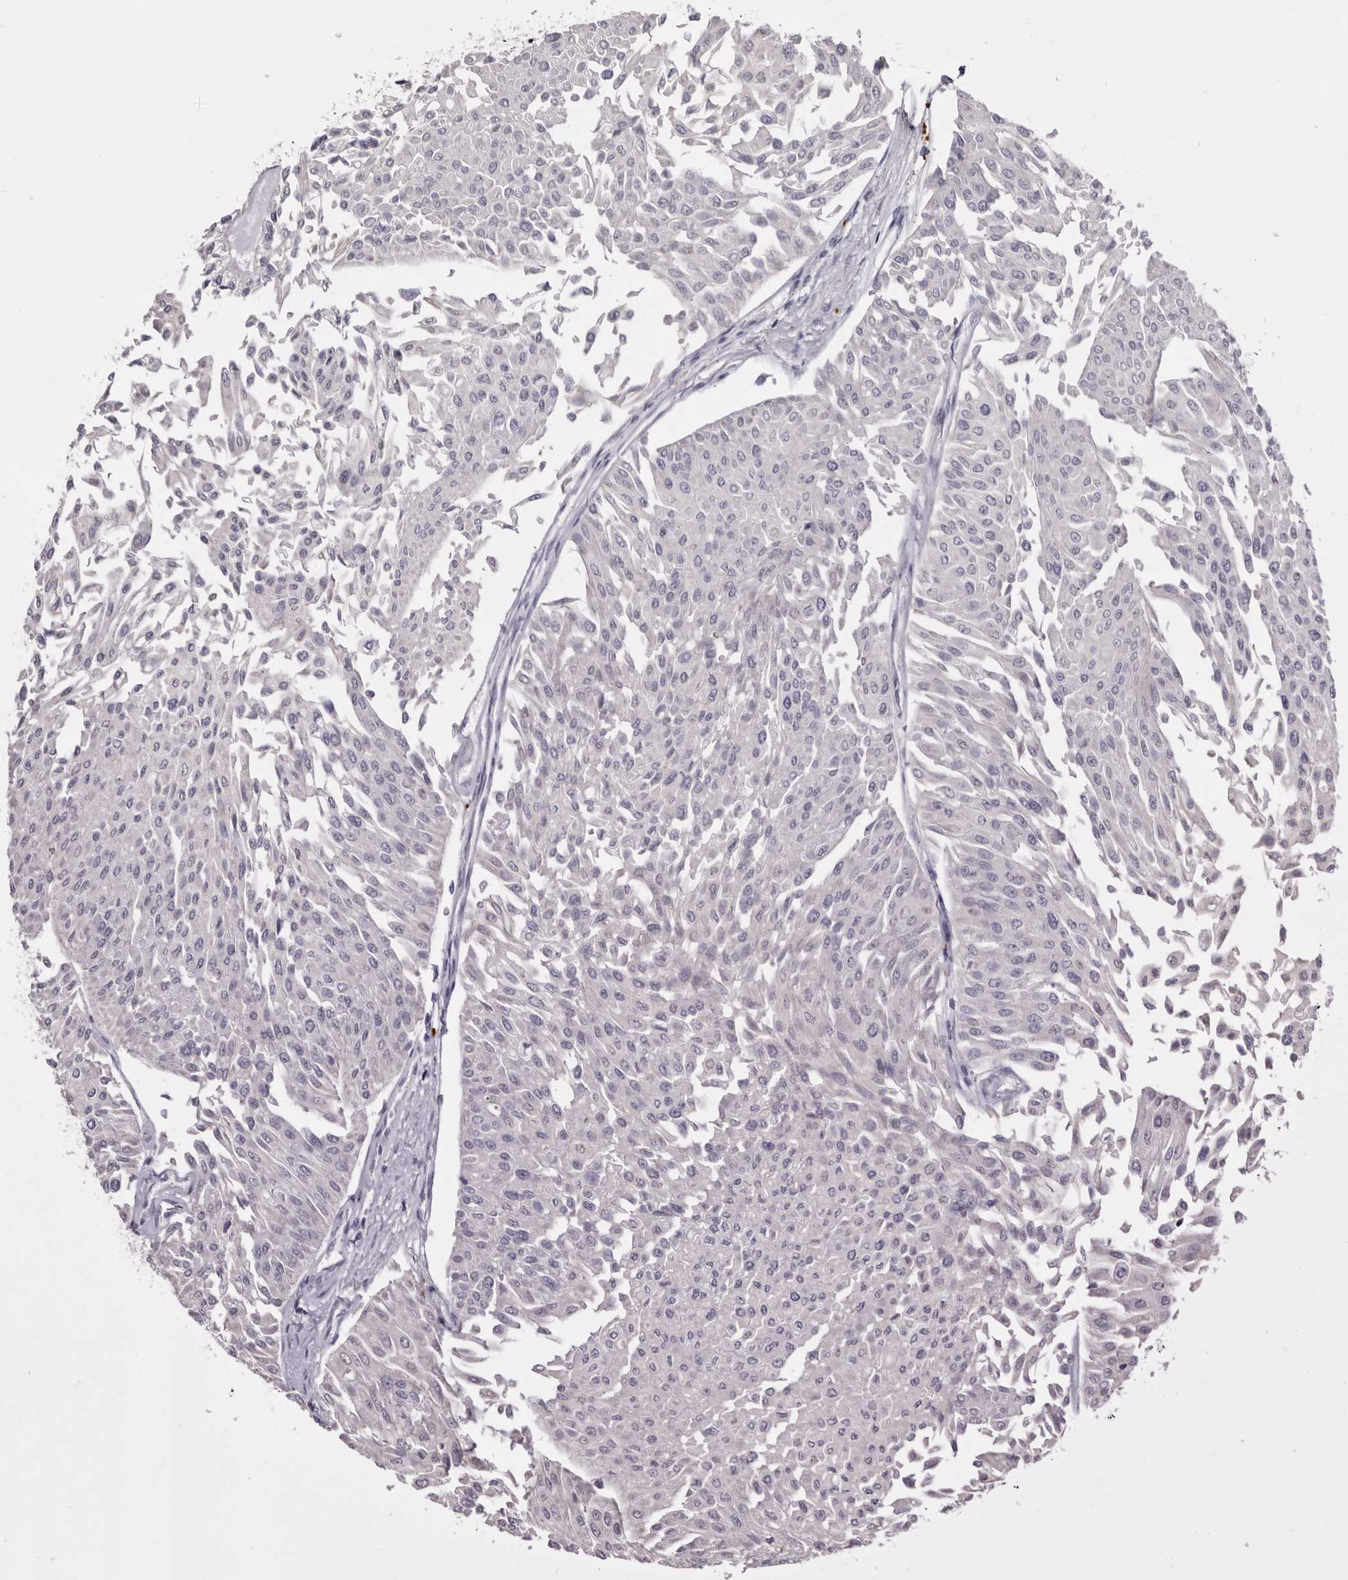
{"staining": {"intensity": "negative", "quantity": "none", "location": "none"}, "tissue": "urothelial cancer", "cell_type": "Tumor cells", "image_type": "cancer", "snomed": [{"axis": "morphology", "description": "Urothelial carcinoma, Low grade"}, {"axis": "topography", "description": "Urinary bladder"}], "caption": "This histopathology image is of urothelial carcinoma (low-grade) stained with immunohistochemistry (IHC) to label a protein in brown with the nuclei are counter-stained blue. There is no staining in tumor cells.", "gene": "KLHL38", "patient": {"sex": "male", "age": 67}}